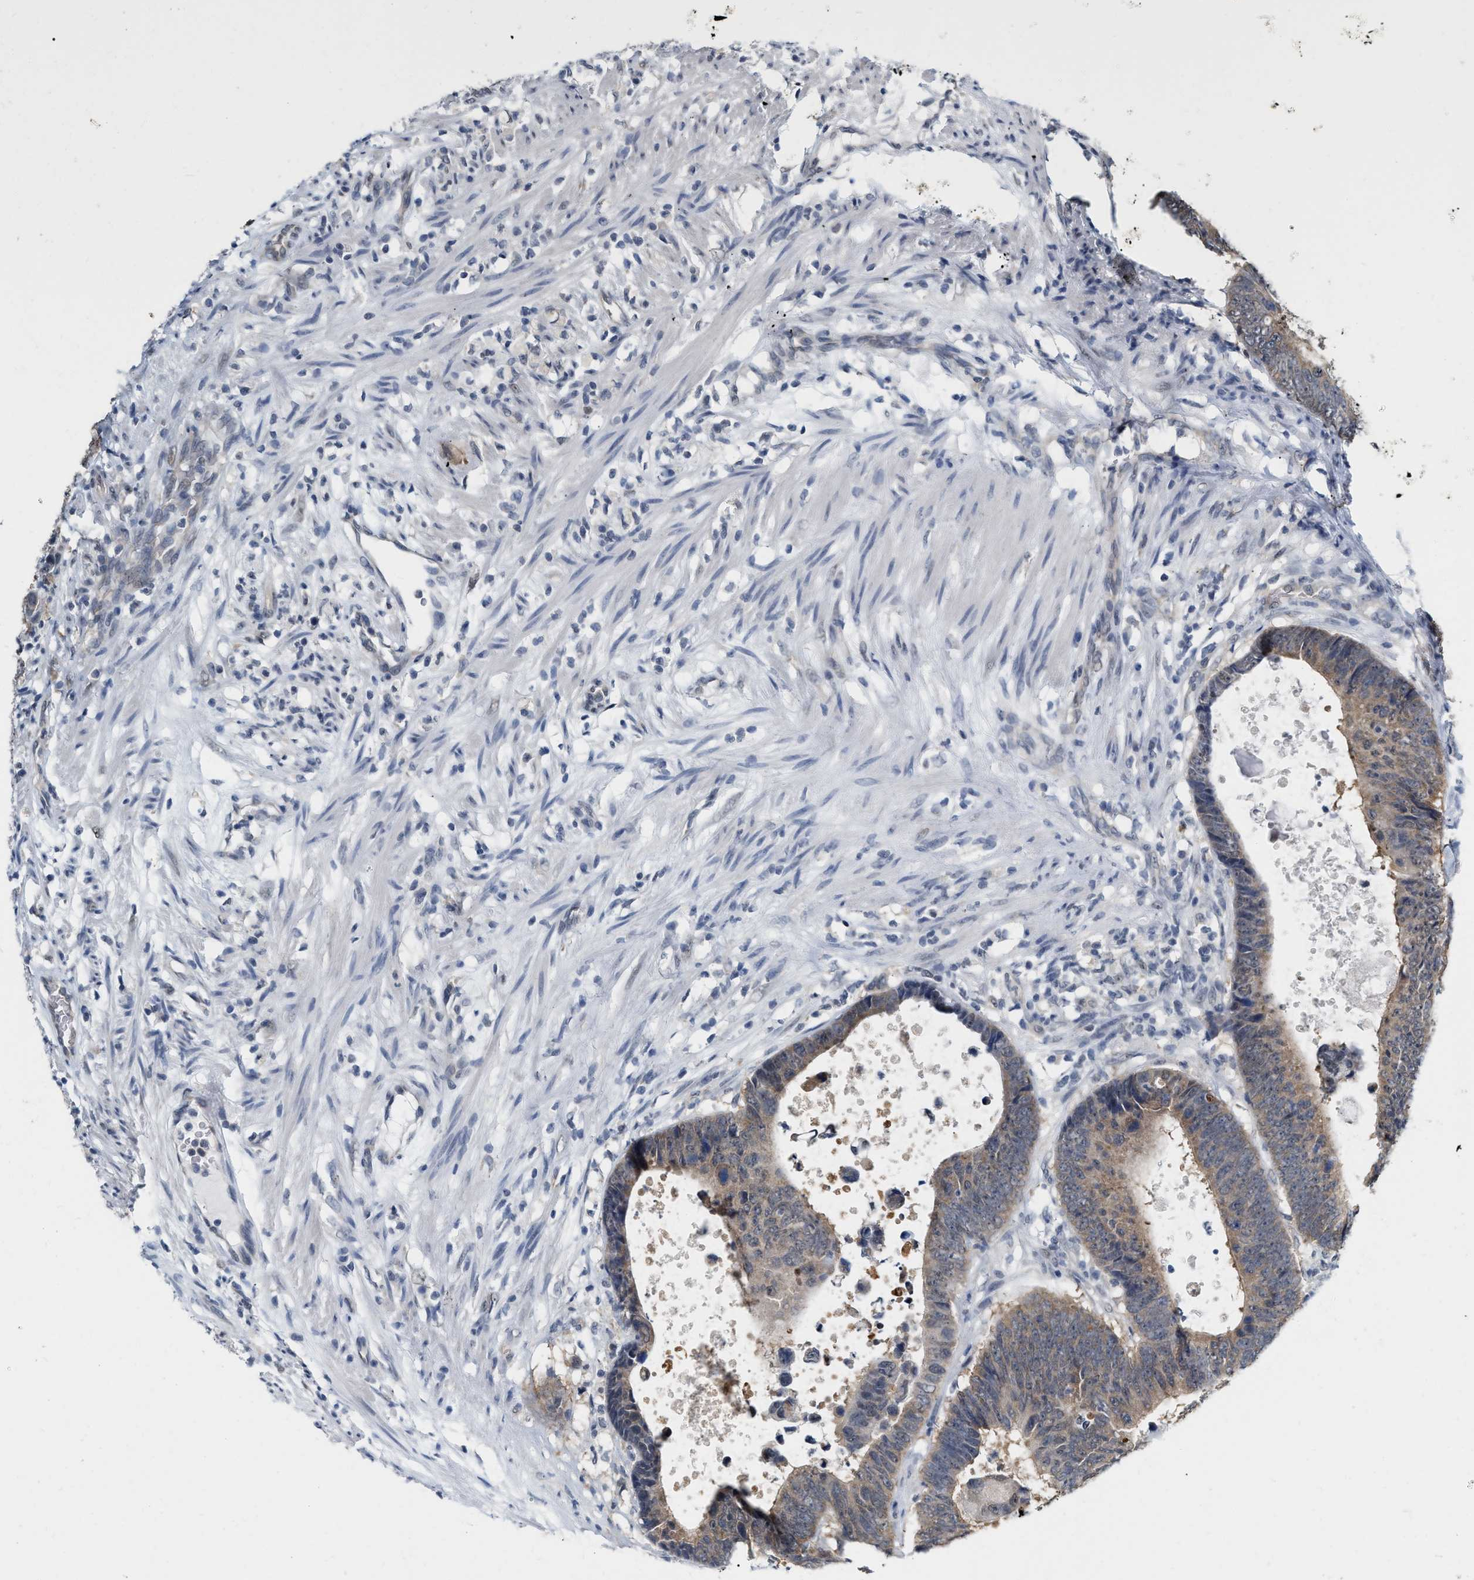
{"staining": {"intensity": "moderate", "quantity": ">75%", "location": "cytoplasmic/membranous"}, "tissue": "colorectal cancer", "cell_type": "Tumor cells", "image_type": "cancer", "snomed": [{"axis": "morphology", "description": "Adenocarcinoma, NOS"}, {"axis": "topography", "description": "Colon"}], "caption": "IHC photomicrograph of neoplastic tissue: human colorectal cancer stained using immunohistochemistry (IHC) shows medium levels of moderate protein expression localized specifically in the cytoplasmic/membranous of tumor cells, appearing as a cytoplasmic/membranous brown color.", "gene": "RUVBL1", "patient": {"sex": "male", "age": 56}}